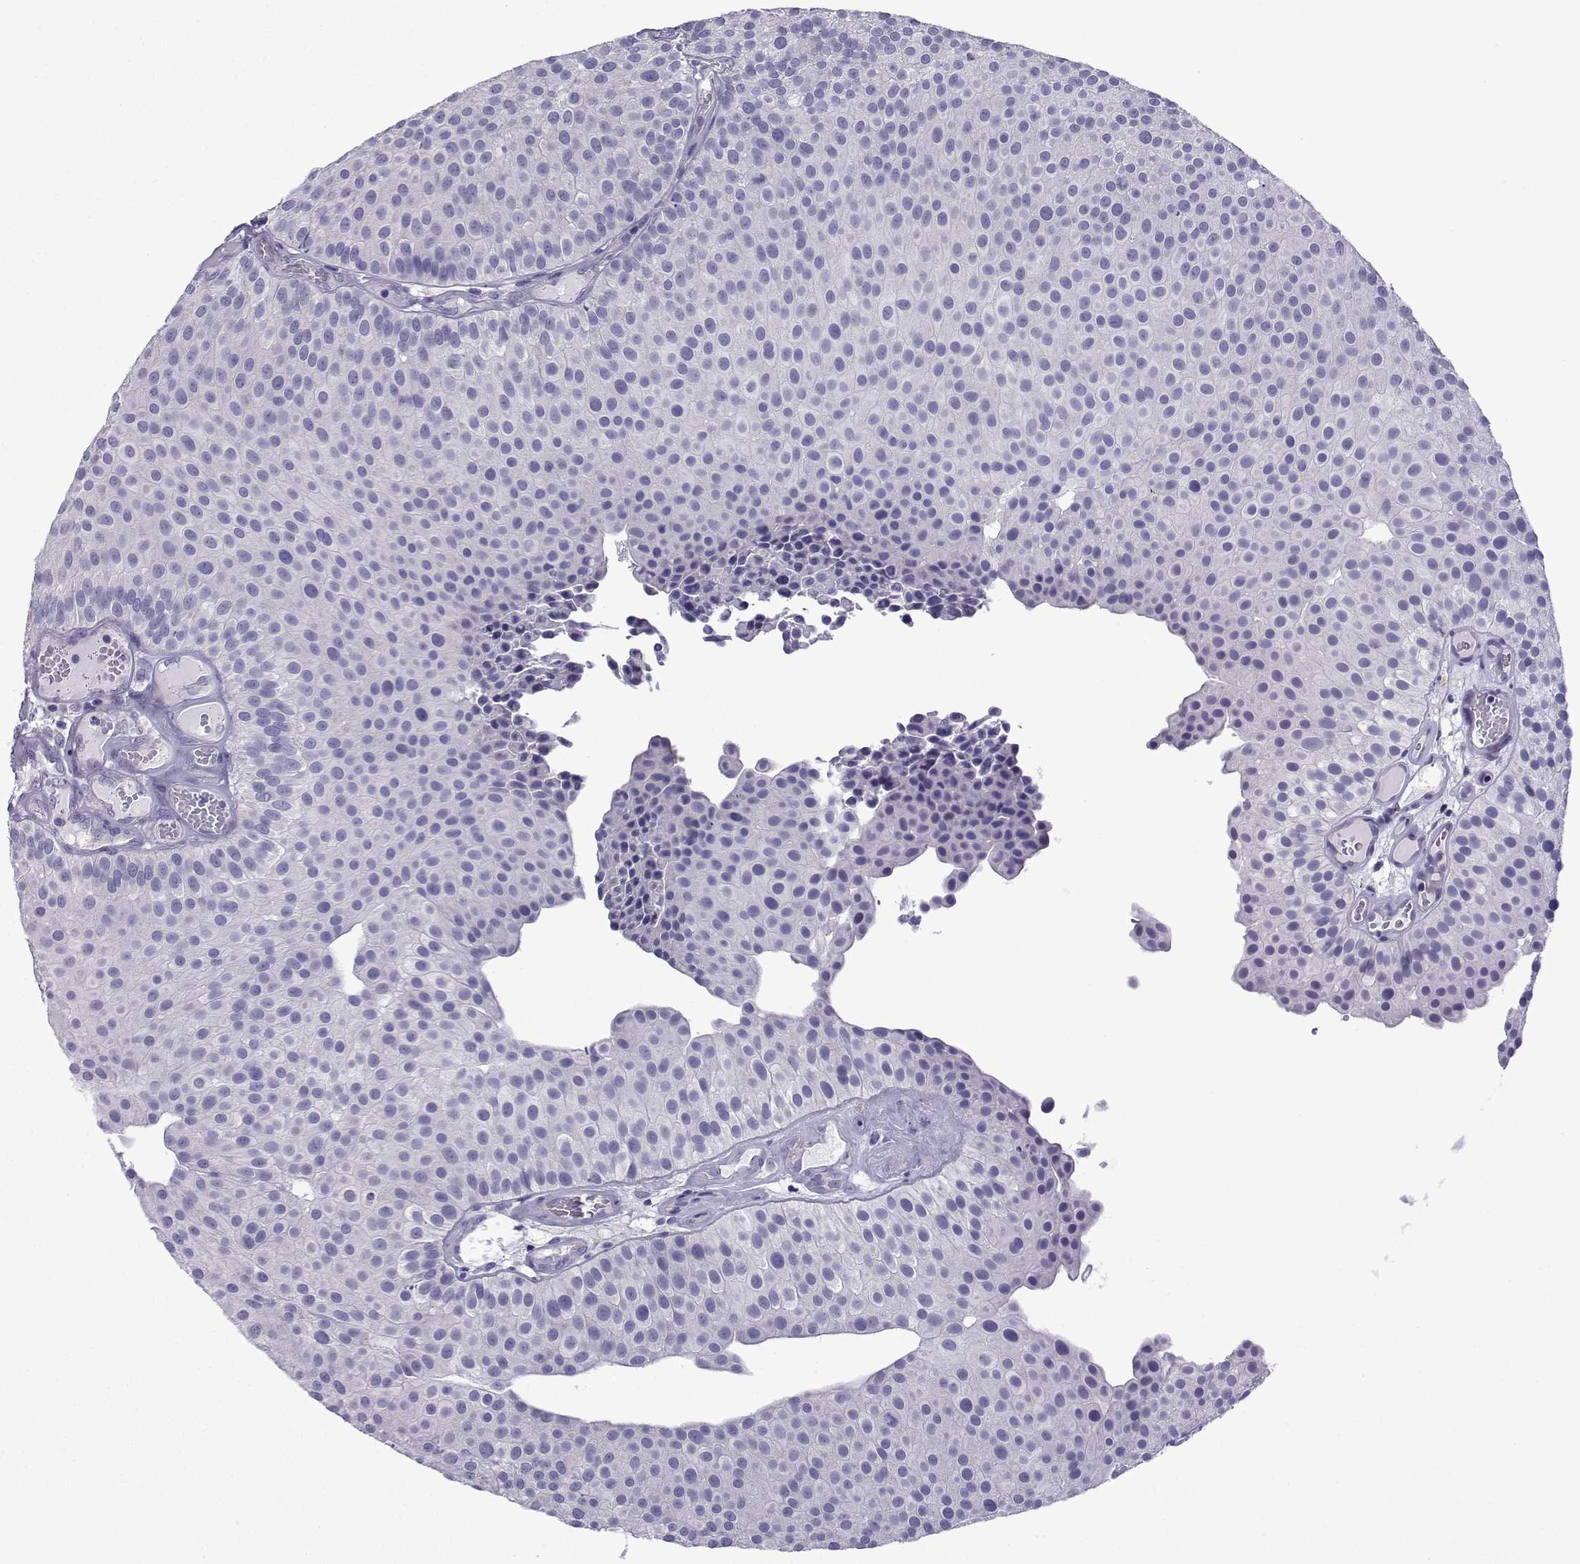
{"staining": {"intensity": "negative", "quantity": "none", "location": "none"}, "tissue": "urothelial cancer", "cell_type": "Tumor cells", "image_type": "cancer", "snomed": [{"axis": "morphology", "description": "Urothelial carcinoma, Low grade"}, {"axis": "topography", "description": "Urinary bladder"}], "caption": "Immunohistochemistry of low-grade urothelial carcinoma shows no positivity in tumor cells.", "gene": "CFAP70", "patient": {"sex": "female", "age": 87}}